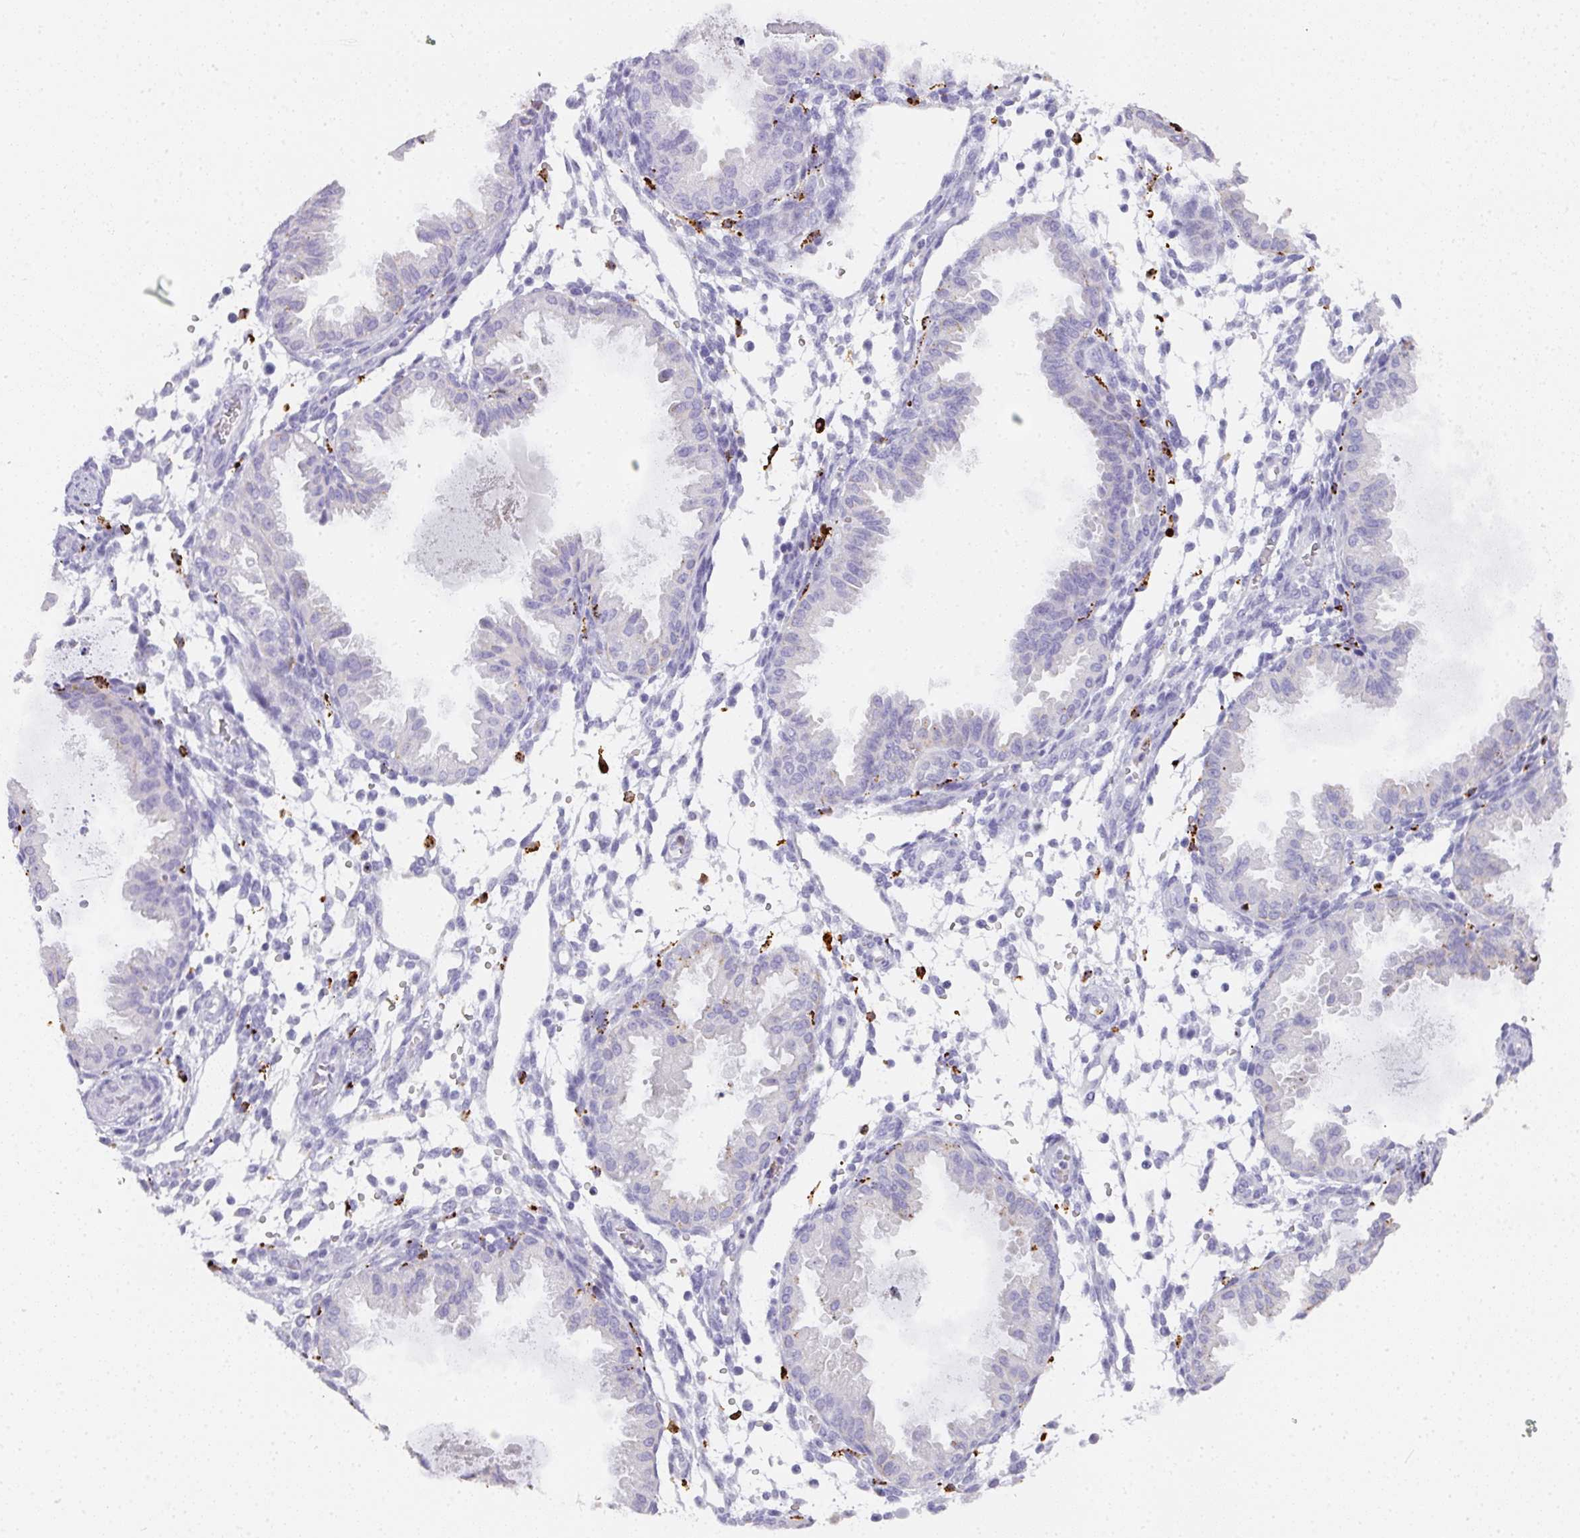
{"staining": {"intensity": "negative", "quantity": "none", "location": "none"}, "tissue": "endometrium", "cell_type": "Cells in endometrial stroma", "image_type": "normal", "snomed": [{"axis": "morphology", "description": "Normal tissue, NOS"}, {"axis": "topography", "description": "Endometrium"}], "caption": "The immunohistochemistry photomicrograph has no significant positivity in cells in endometrial stroma of endometrium. (Stains: DAB immunohistochemistry (IHC) with hematoxylin counter stain, Microscopy: brightfield microscopy at high magnification).", "gene": "MMACHC", "patient": {"sex": "female", "age": 33}}